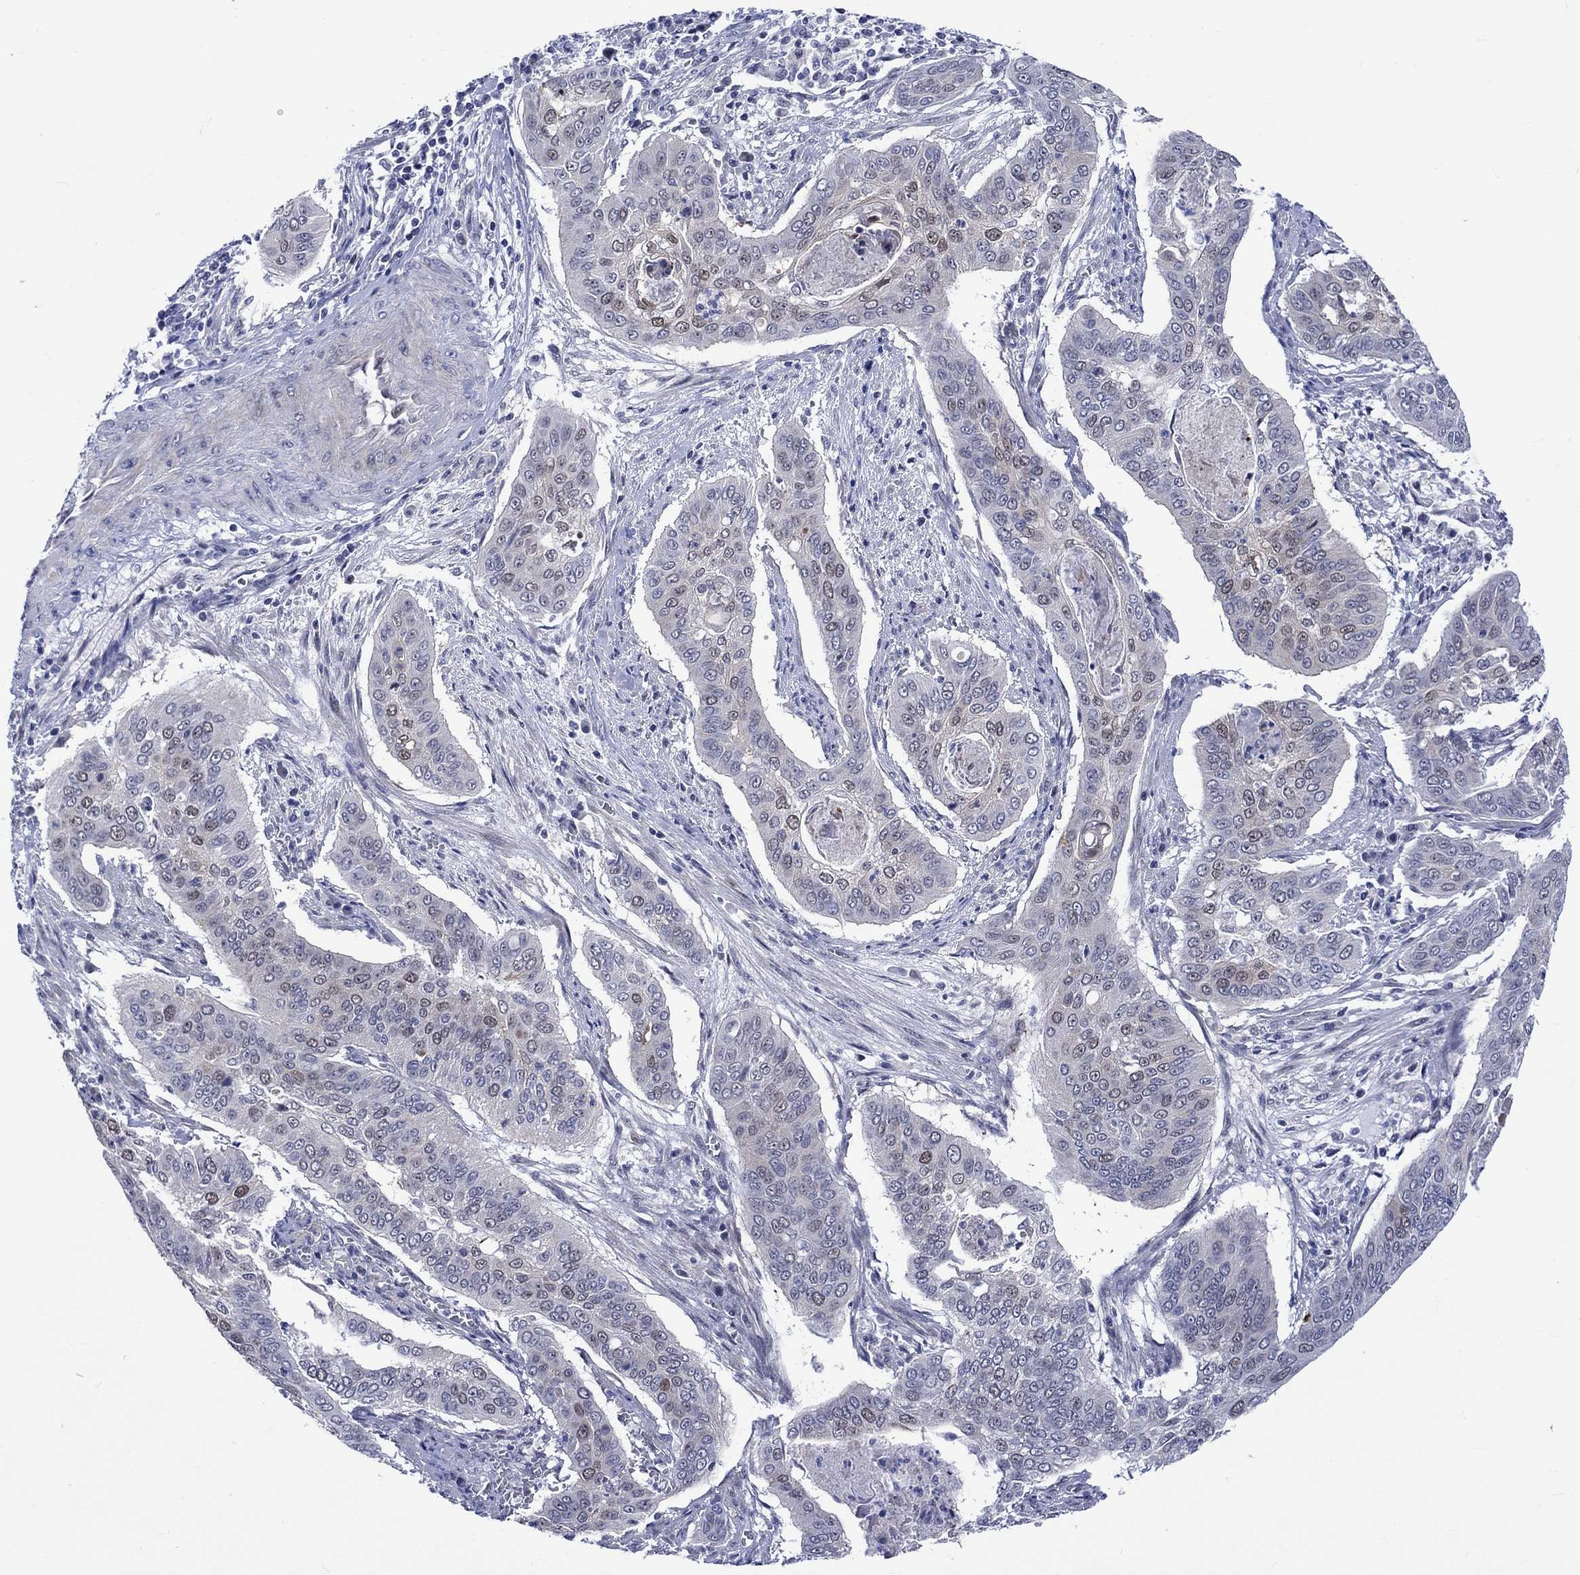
{"staining": {"intensity": "weak", "quantity": "<25%", "location": "nuclear"}, "tissue": "cervical cancer", "cell_type": "Tumor cells", "image_type": "cancer", "snomed": [{"axis": "morphology", "description": "Squamous cell carcinoma, NOS"}, {"axis": "topography", "description": "Cervix"}], "caption": "Tumor cells show no significant expression in squamous cell carcinoma (cervical).", "gene": "E2F8", "patient": {"sex": "female", "age": 39}}